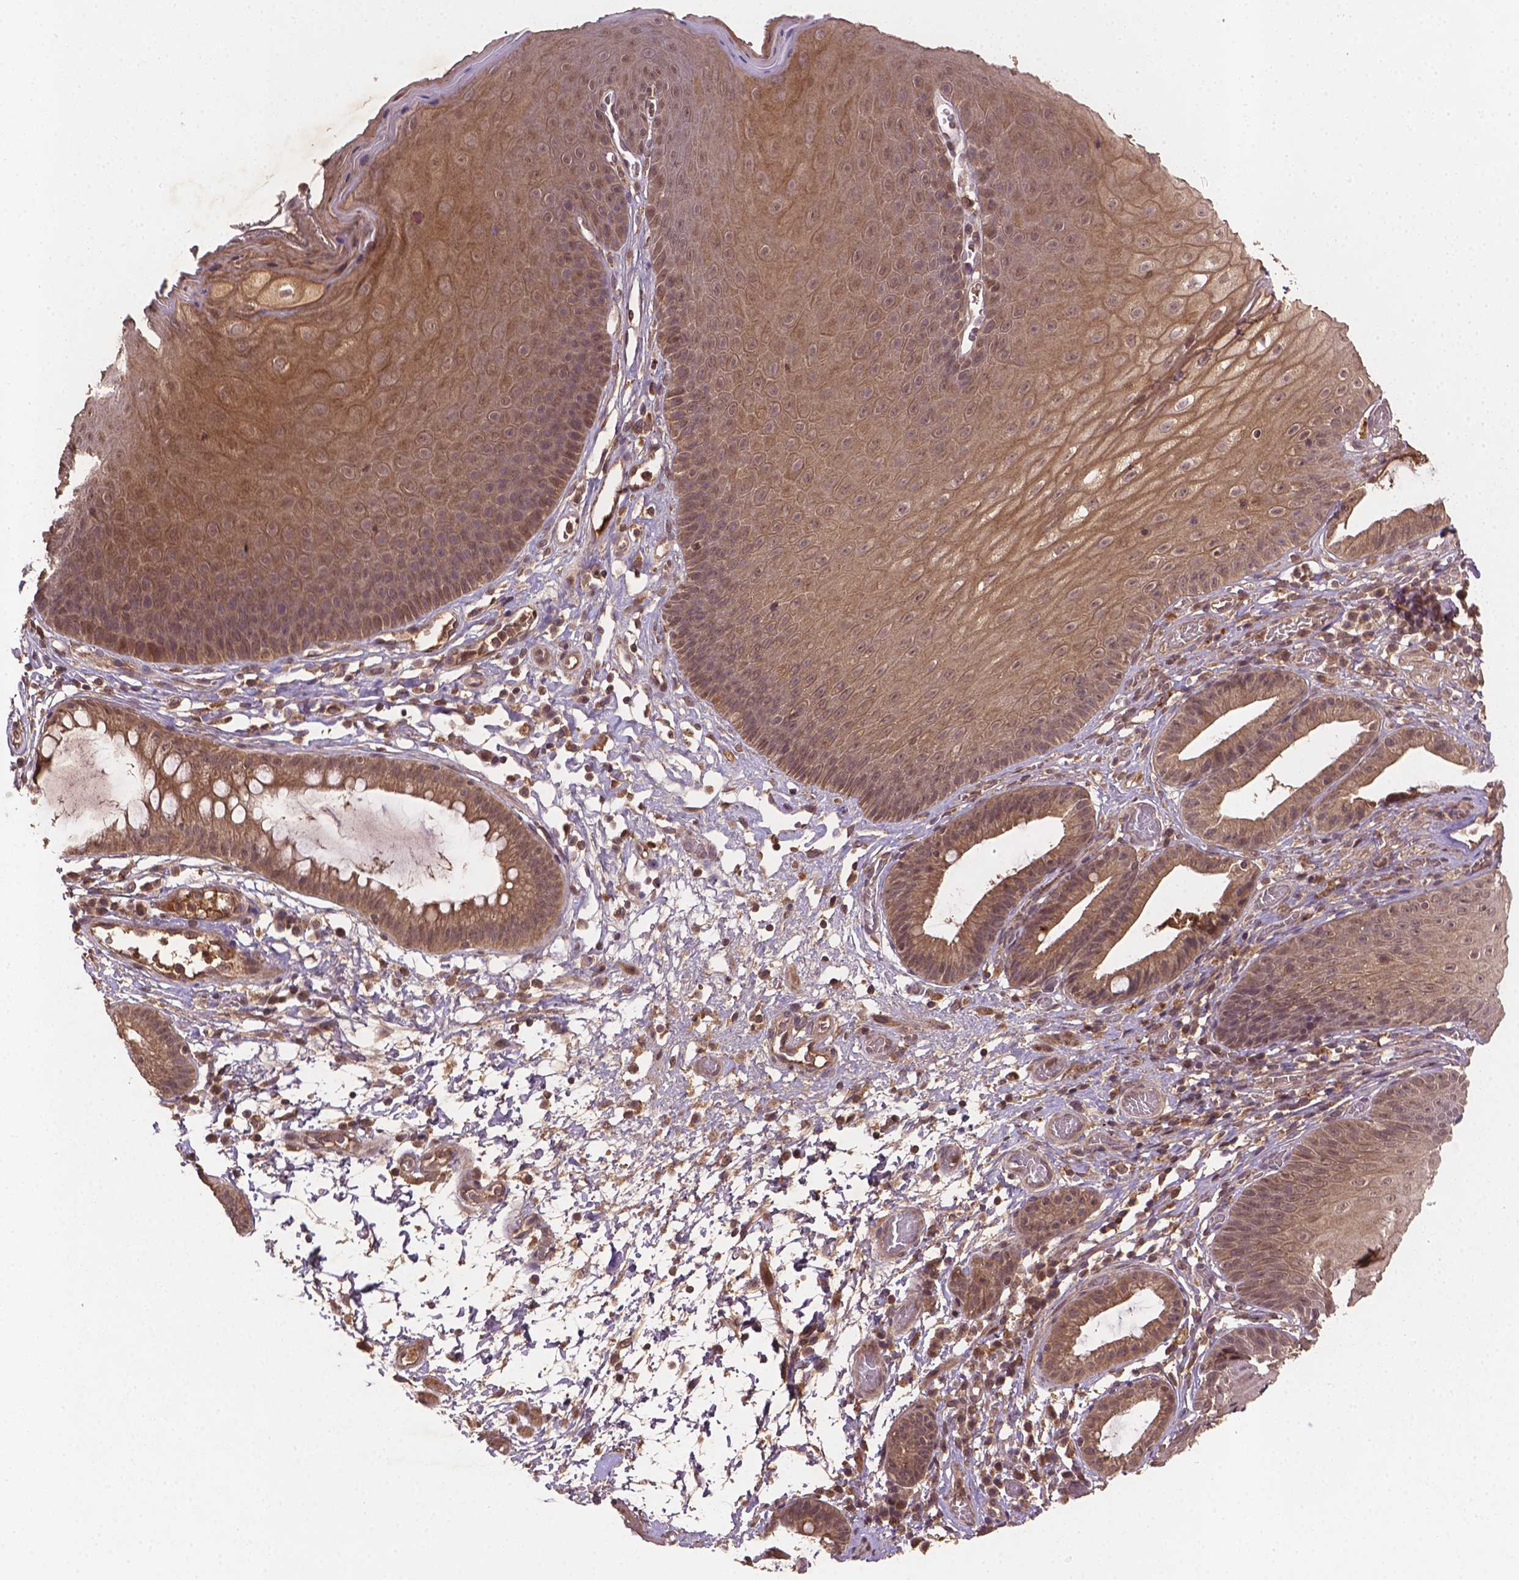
{"staining": {"intensity": "moderate", "quantity": ">75%", "location": "cytoplasmic/membranous,nuclear"}, "tissue": "skin", "cell_type": "Epidermal cells", "image_type": "normal", "snomed": [{"axis": "morphology", "description": "Normal tissue, NOS"}, {"axis": "topography", "description": "Anal"}], "caption": "An image of skin stained for a protein reveals moderate cytoplasmic/membranous,nuclear brown staining in epidermal cells. The staining was performed using DAB to visualize the protein expression in brown, while the nuclei were stained in blue with hematoxylin (Magnification: 20x).", "gene": "NIPAL2", "patient": {"sex": "male", "age": 53}}